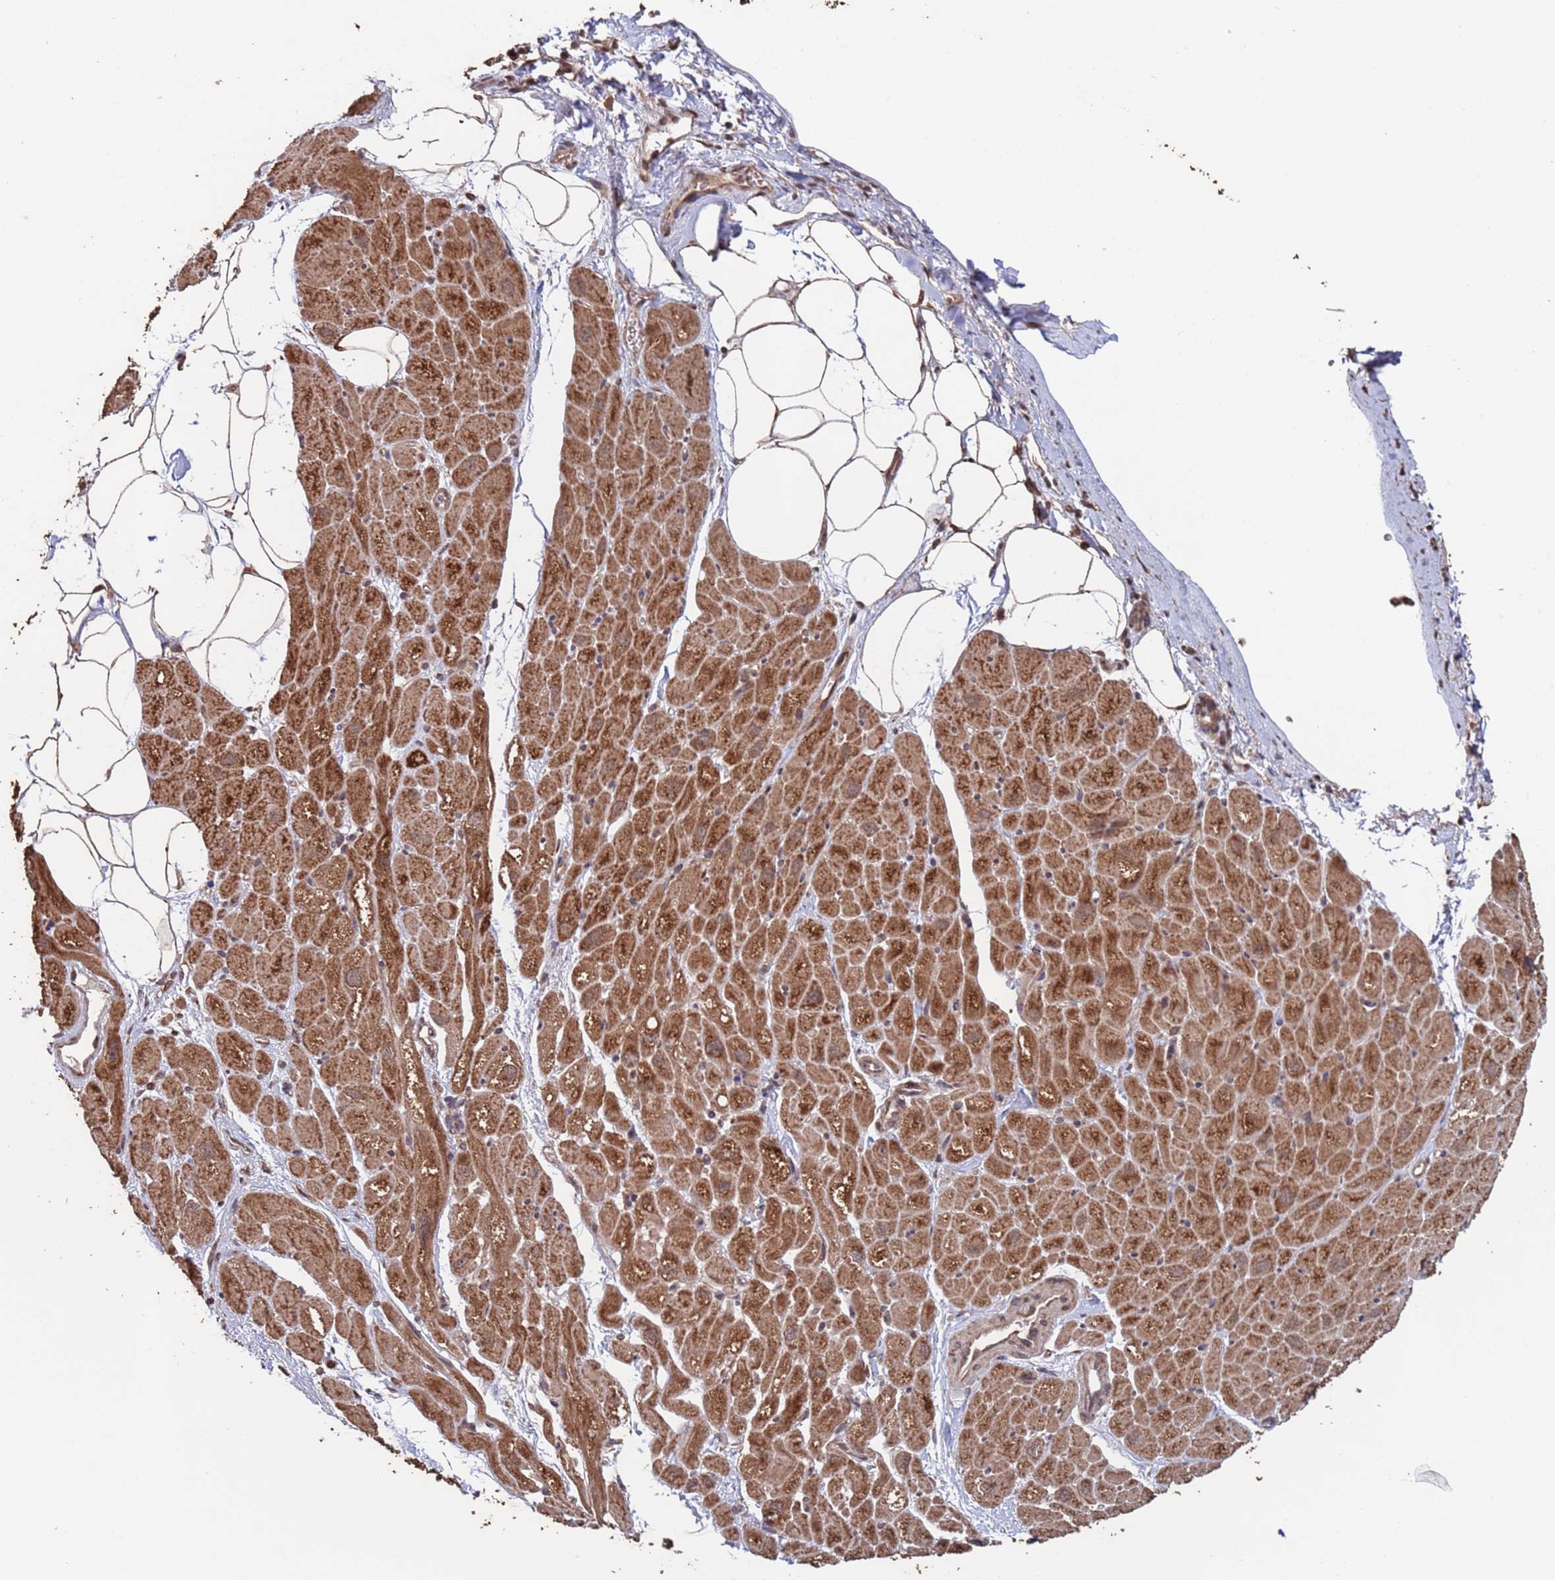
{"staining": {"intensity": "strong", "quantity": "25%-75%", "location": "cytoplasmic/membranous"}, "tissue": "heart muscle", "cell_type": "Cardiomyocytes", "image_type": "normal", "snomed": [{"axis": "morphology", "description": "Normal tissue, NOS"}, {"axis": "topography", "description": "Heart"}], "caption": "Brown immunohistochemical staining in normal heart muscle demonstrates strong cytoplasmic/membranous positivity in approximately 25%-75% of cardiomyocytes. The staining was performed using DAB, with brown indicating positive protein expression. Nuclei are stained blue with hematoxylin.", "gene": "PRR7", "patient": {"sex": "male", "age": 50}}